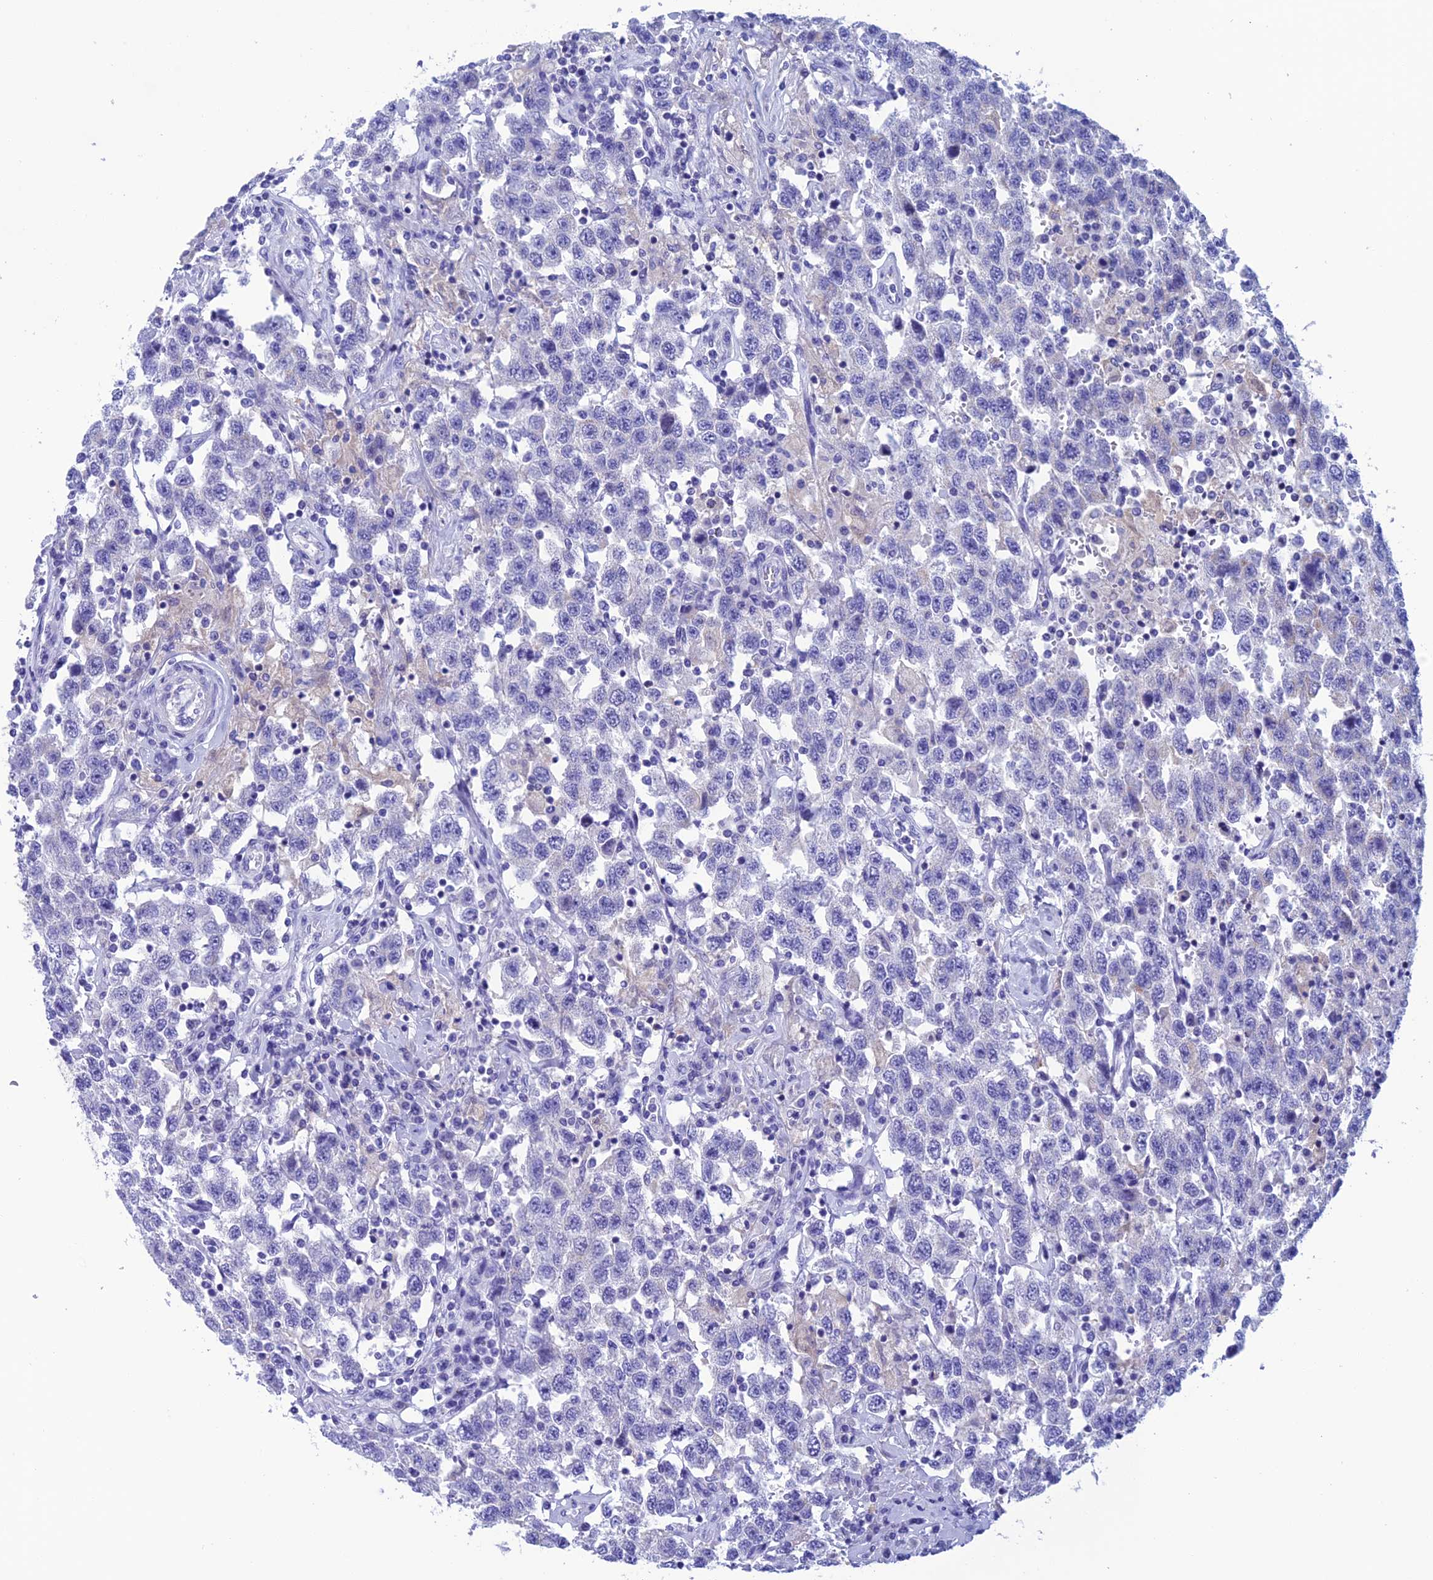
{"staining": {"intensity": "negative", "quantity": "none", "location": "none"}, "tissue": "testis cancer", "cell_type": "Tumor cells", "image_type": "cancer", "snomed": [{"axis": "morphology", "description": "Seminoma, NOS"}, {"axis": "topography", "description": "Testis"}], "caption": "This is an immunohistochemistry photomicrograph of human seminoma (testis). There is no positivity in tumor cells.", "gene": "NXPE4", "patient": {"sex": "male", "age": 41}}